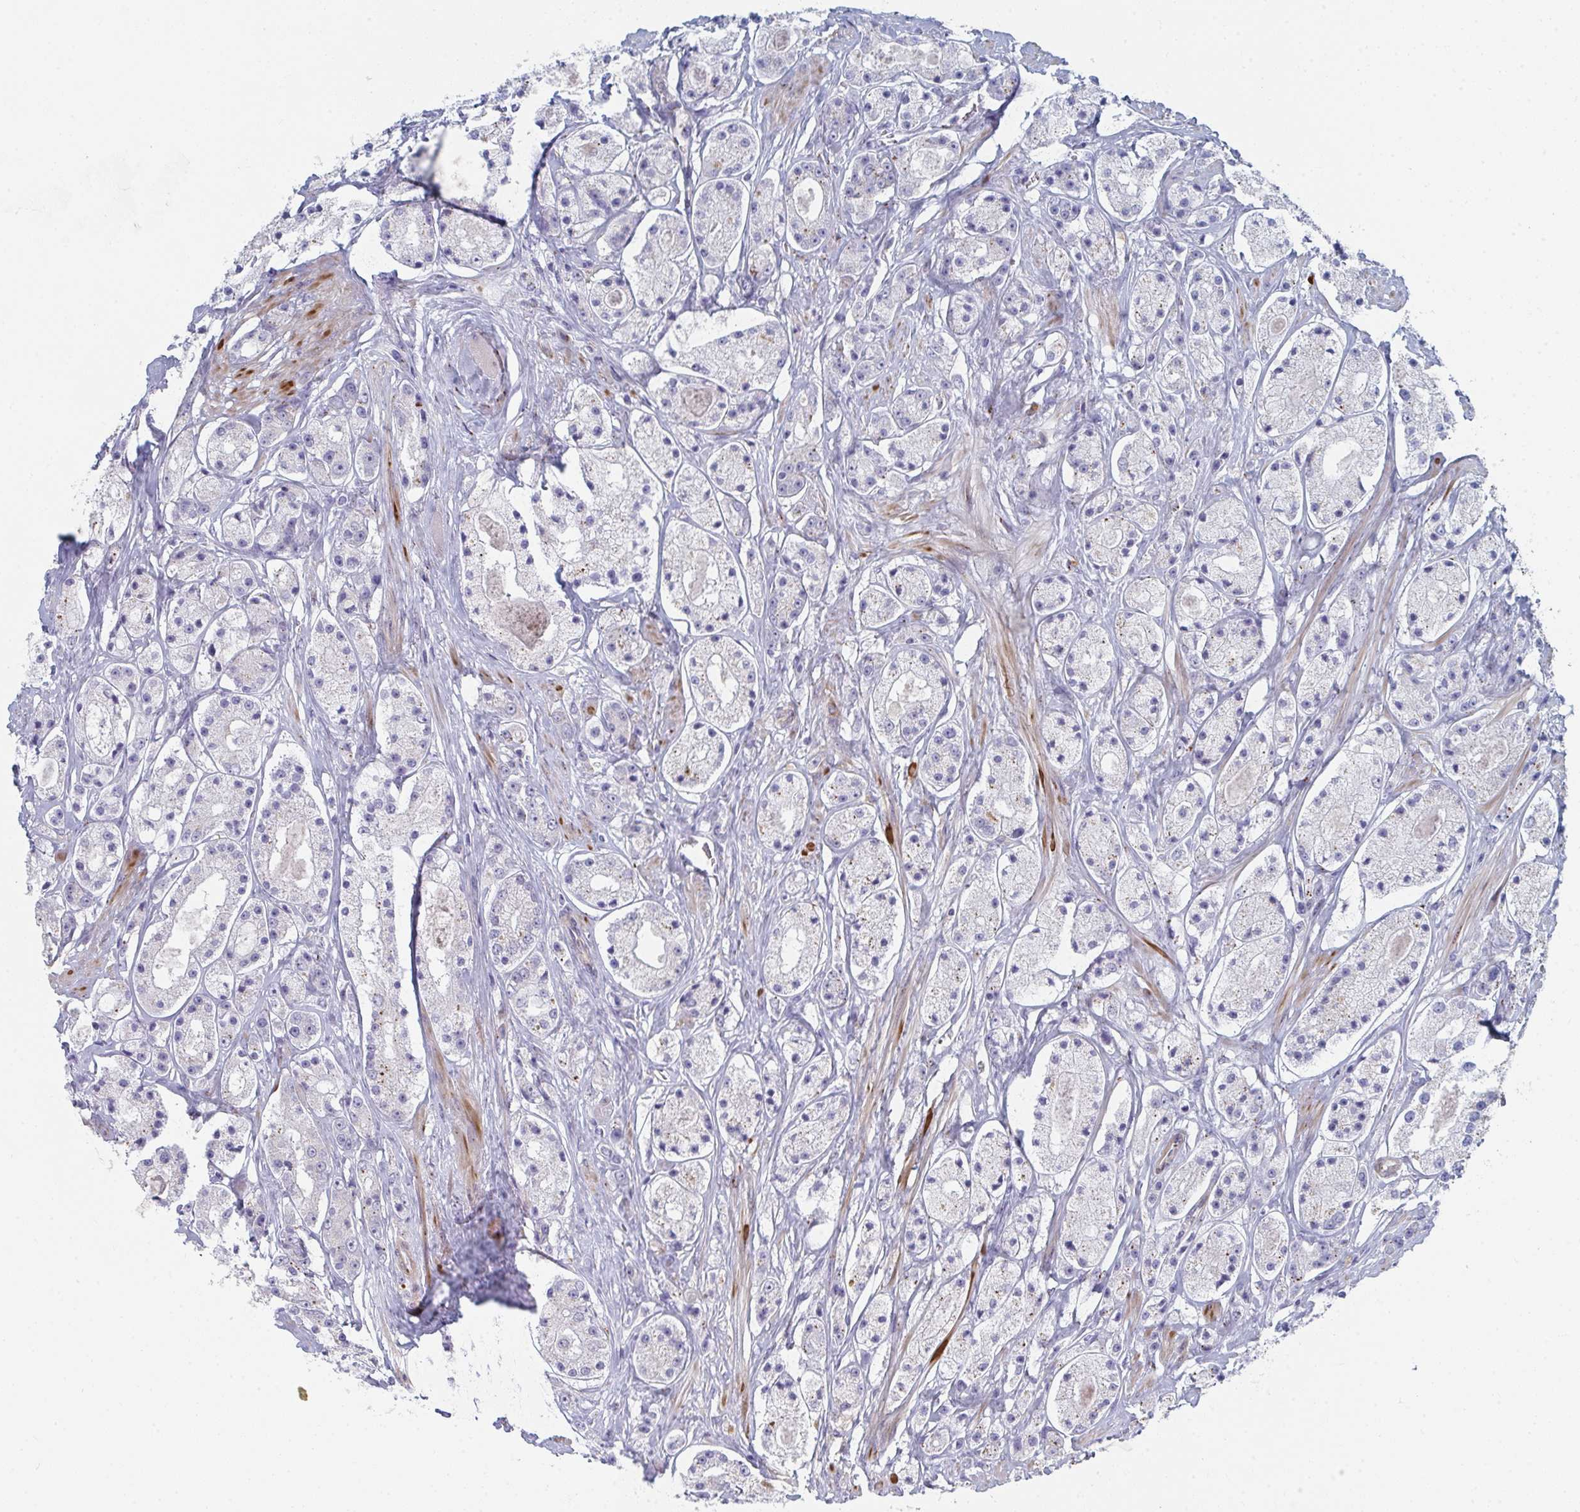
{"staining": {"intensity": "negative", "quantity": "none", "location": "none"}, "tissue": "prostate cancer", "cell_type": "Tumor cells", "image_type": "cancer", "snomed": [{"axis": "morphology", "description": "Adenocarcinoma, High grade"}, {"axis": "topography", "description": "Prostate"}], "caption": "The immunohistochemistry histopathology image has no significant staining in tumor cells of prostate cancer tissue.", "gene": "PSMG1", "patient": {"sex": "male", "age": 67}}